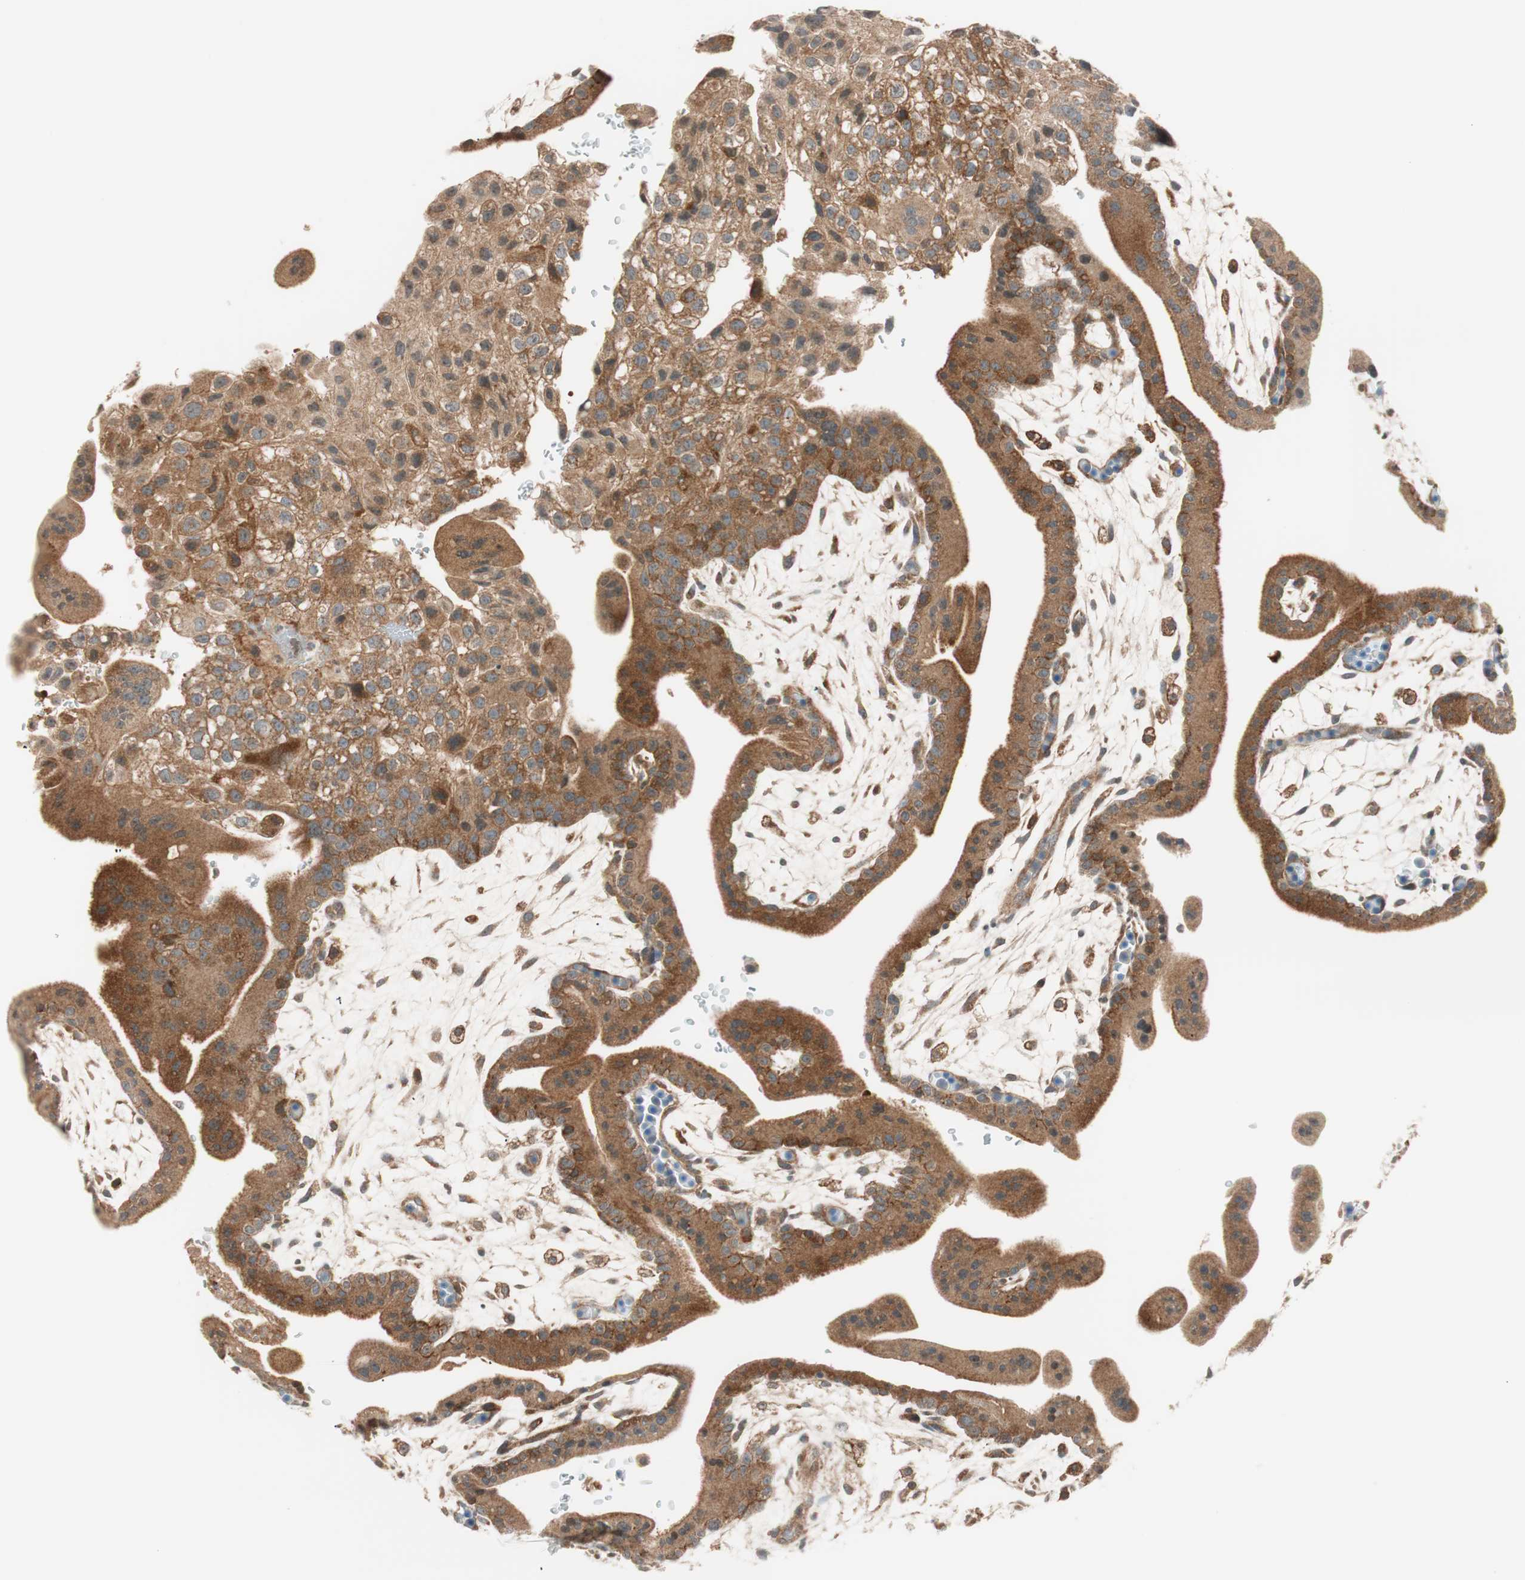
{"staining": {"intensity": "moderate", "quantity": ">75%", "location": "cytoplasmic/membranous"}, "tissue": "placenta", "cell_type": "Decidual cells", "image_type": "normal", "snomed": [{"axis": "morphology", "description": "Normal tissue, NOS"}, {"axis": "topography", "description": "Placenta"}], "caption": "Moderate cytoplasmic/membranous expression is present in about >75% of decidual cells in benign placenta. The staining is performed using DAB brown chromogen to label protein expression. The nuclei are counter-stained blue using hematoxylin.", "gene": "ABI1", "patient": {"sex": "female", "age": 35}}